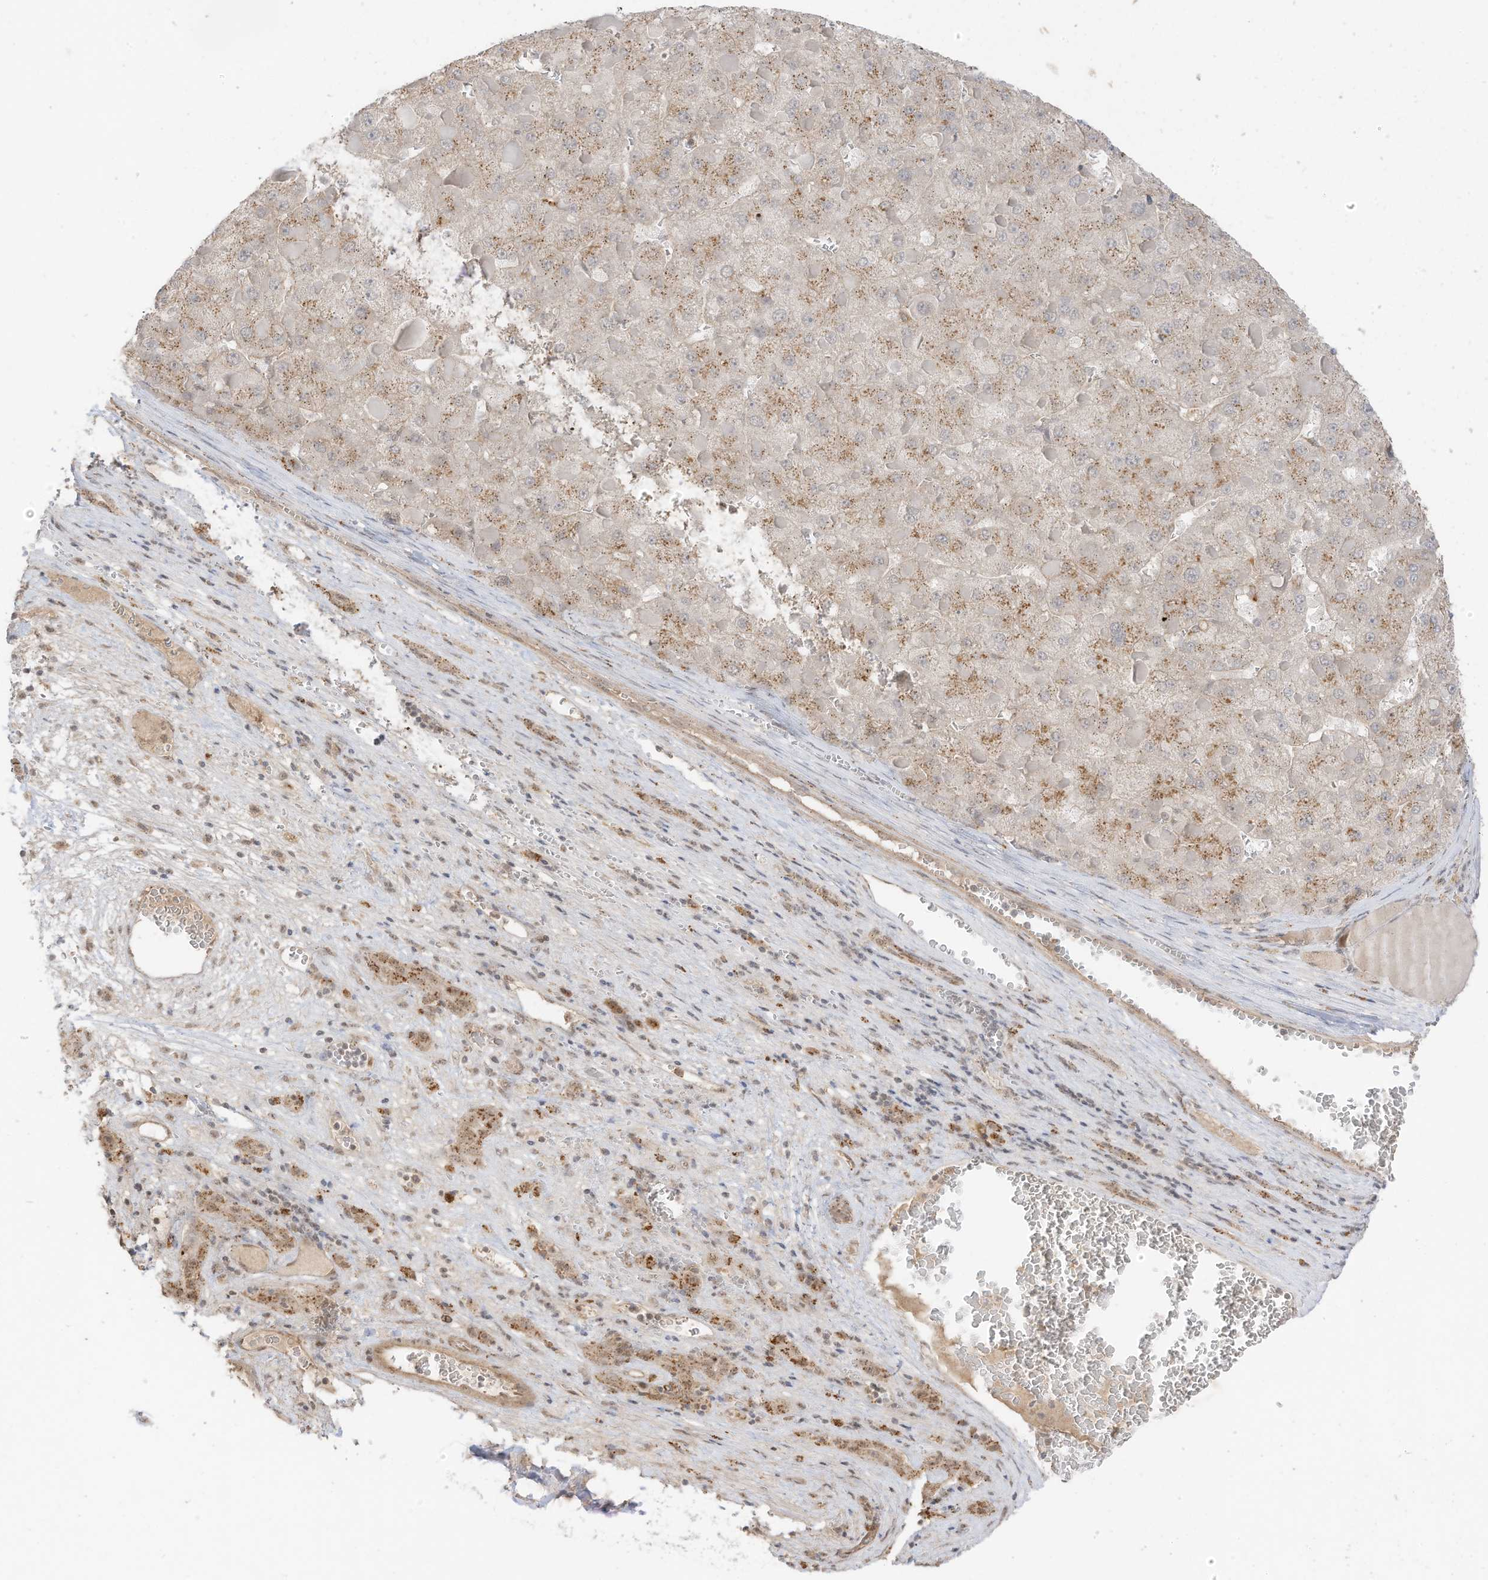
{"staining": {"intensity": "moderate", "quantity": "25%-75%", "location": "cytoplasmic/membranous"}, "tissue": "liver cancer", "cell_type": "Tumor cells", "image_type": "cancer", "snomed": [{"axis": "morphology", "description": "Carcinoma, Hepatocellular, NOS"}, {"axis": "topography", "description": "Liver"}], "caption": "Liver hepatocellular carcinoma was stained to show a protein in brown. There is medium levels of moderate cytoplasmic/membranous staining in about 25%-75% of tumor cells.", "gene": "N4BP3", "patient": {"sex": "female", "age": 73}}